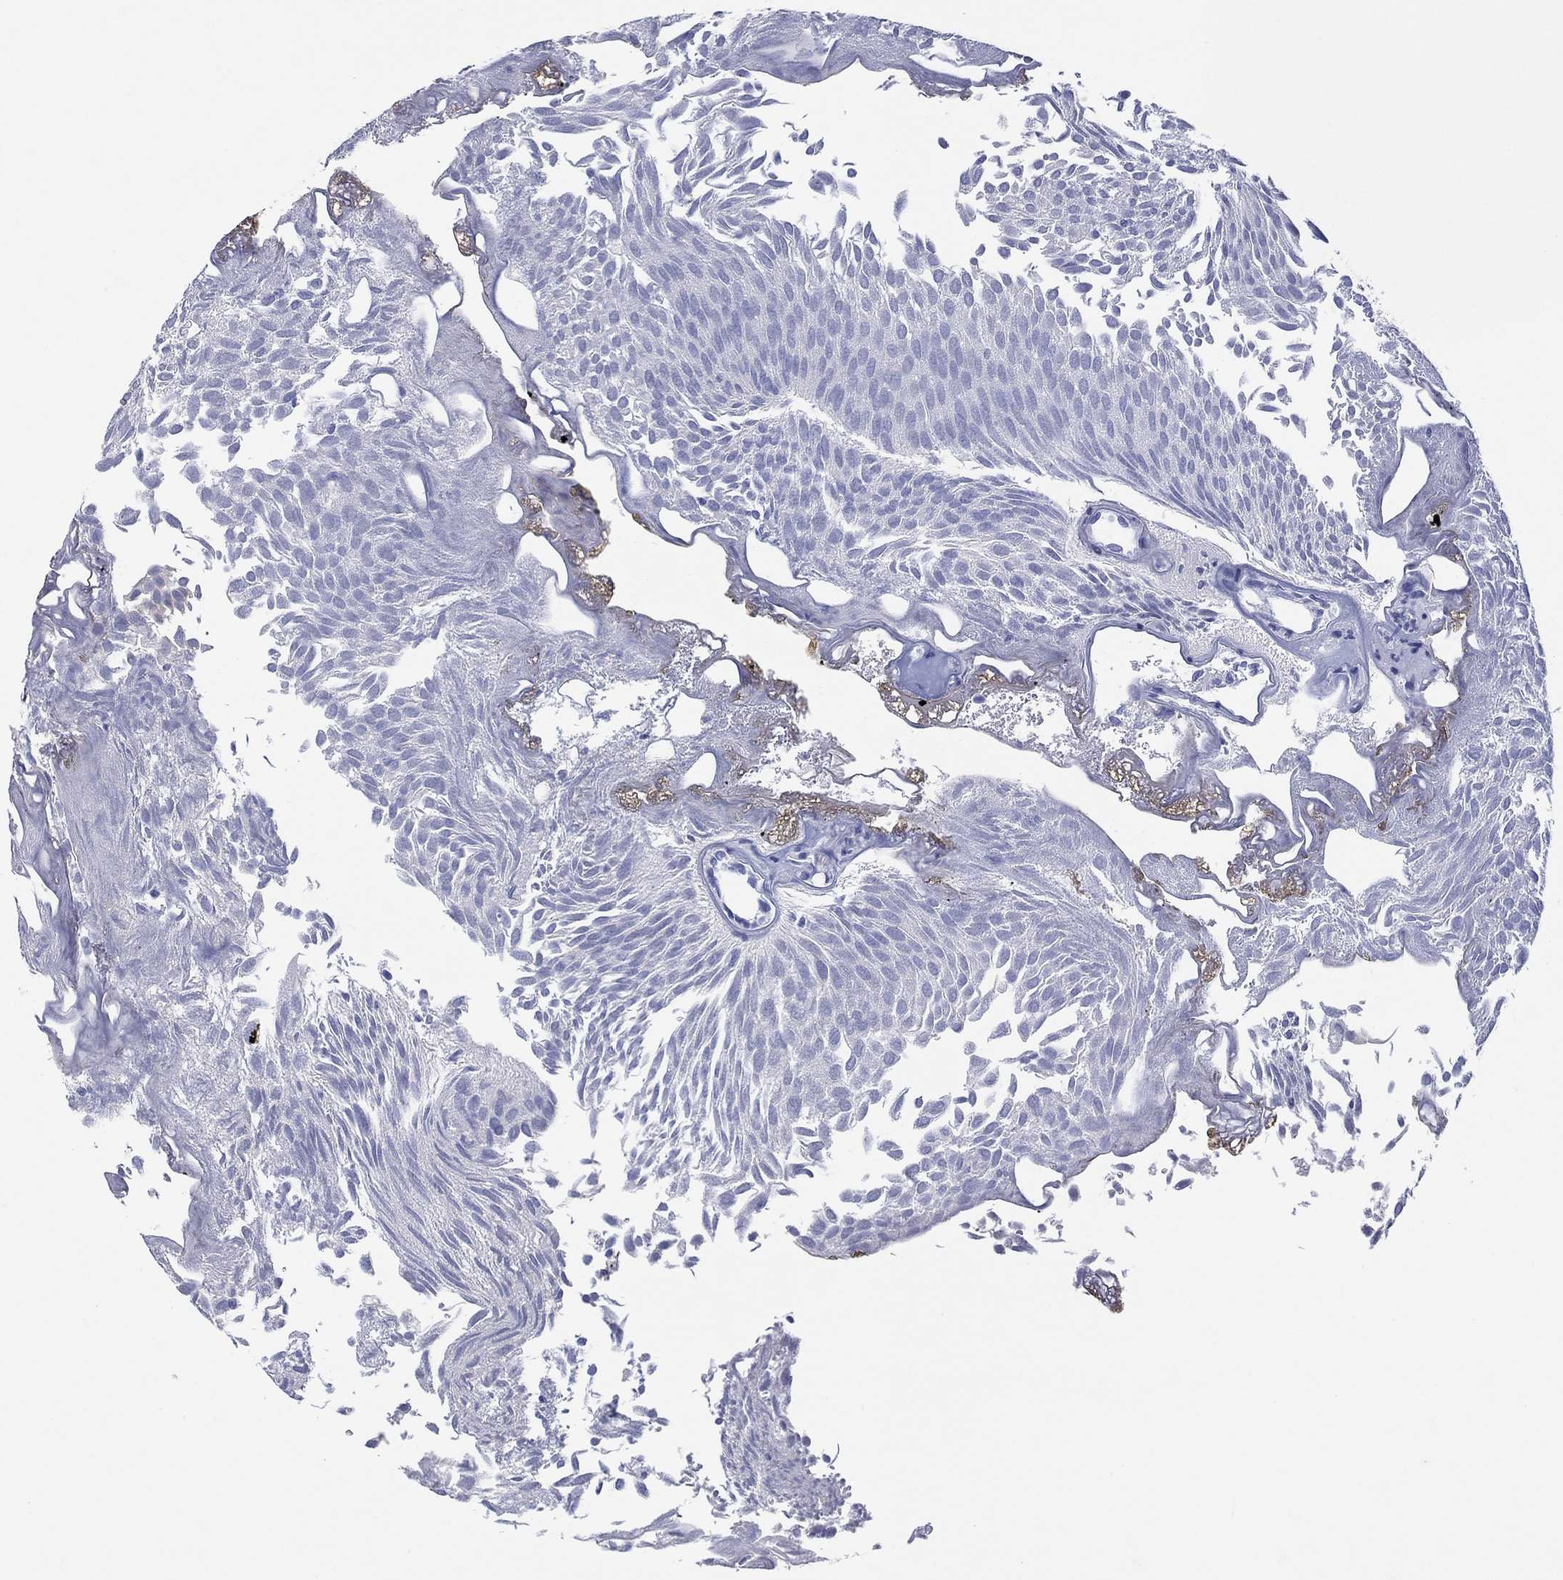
{"staining": {"intensity": "negative", "quantity": "none", "location": "none"}, "tissue": "urothelial cancer", "cell_type": "Tumor cells", "image_type": "cancer", "snomed": [{"axis": "morphology", "description": "Urothelial carcinoma, Low grade"}, {"axis": "topography", "description": "Urinary bladder"}], "caption": "A high-resolution micrograph shows immunohistochemistry (IHC) staining of urothelial cancer, which reveals no significant staining in tumor cells.", "gene": "HDC", "patient": {"sex": "male", "age": 52}}